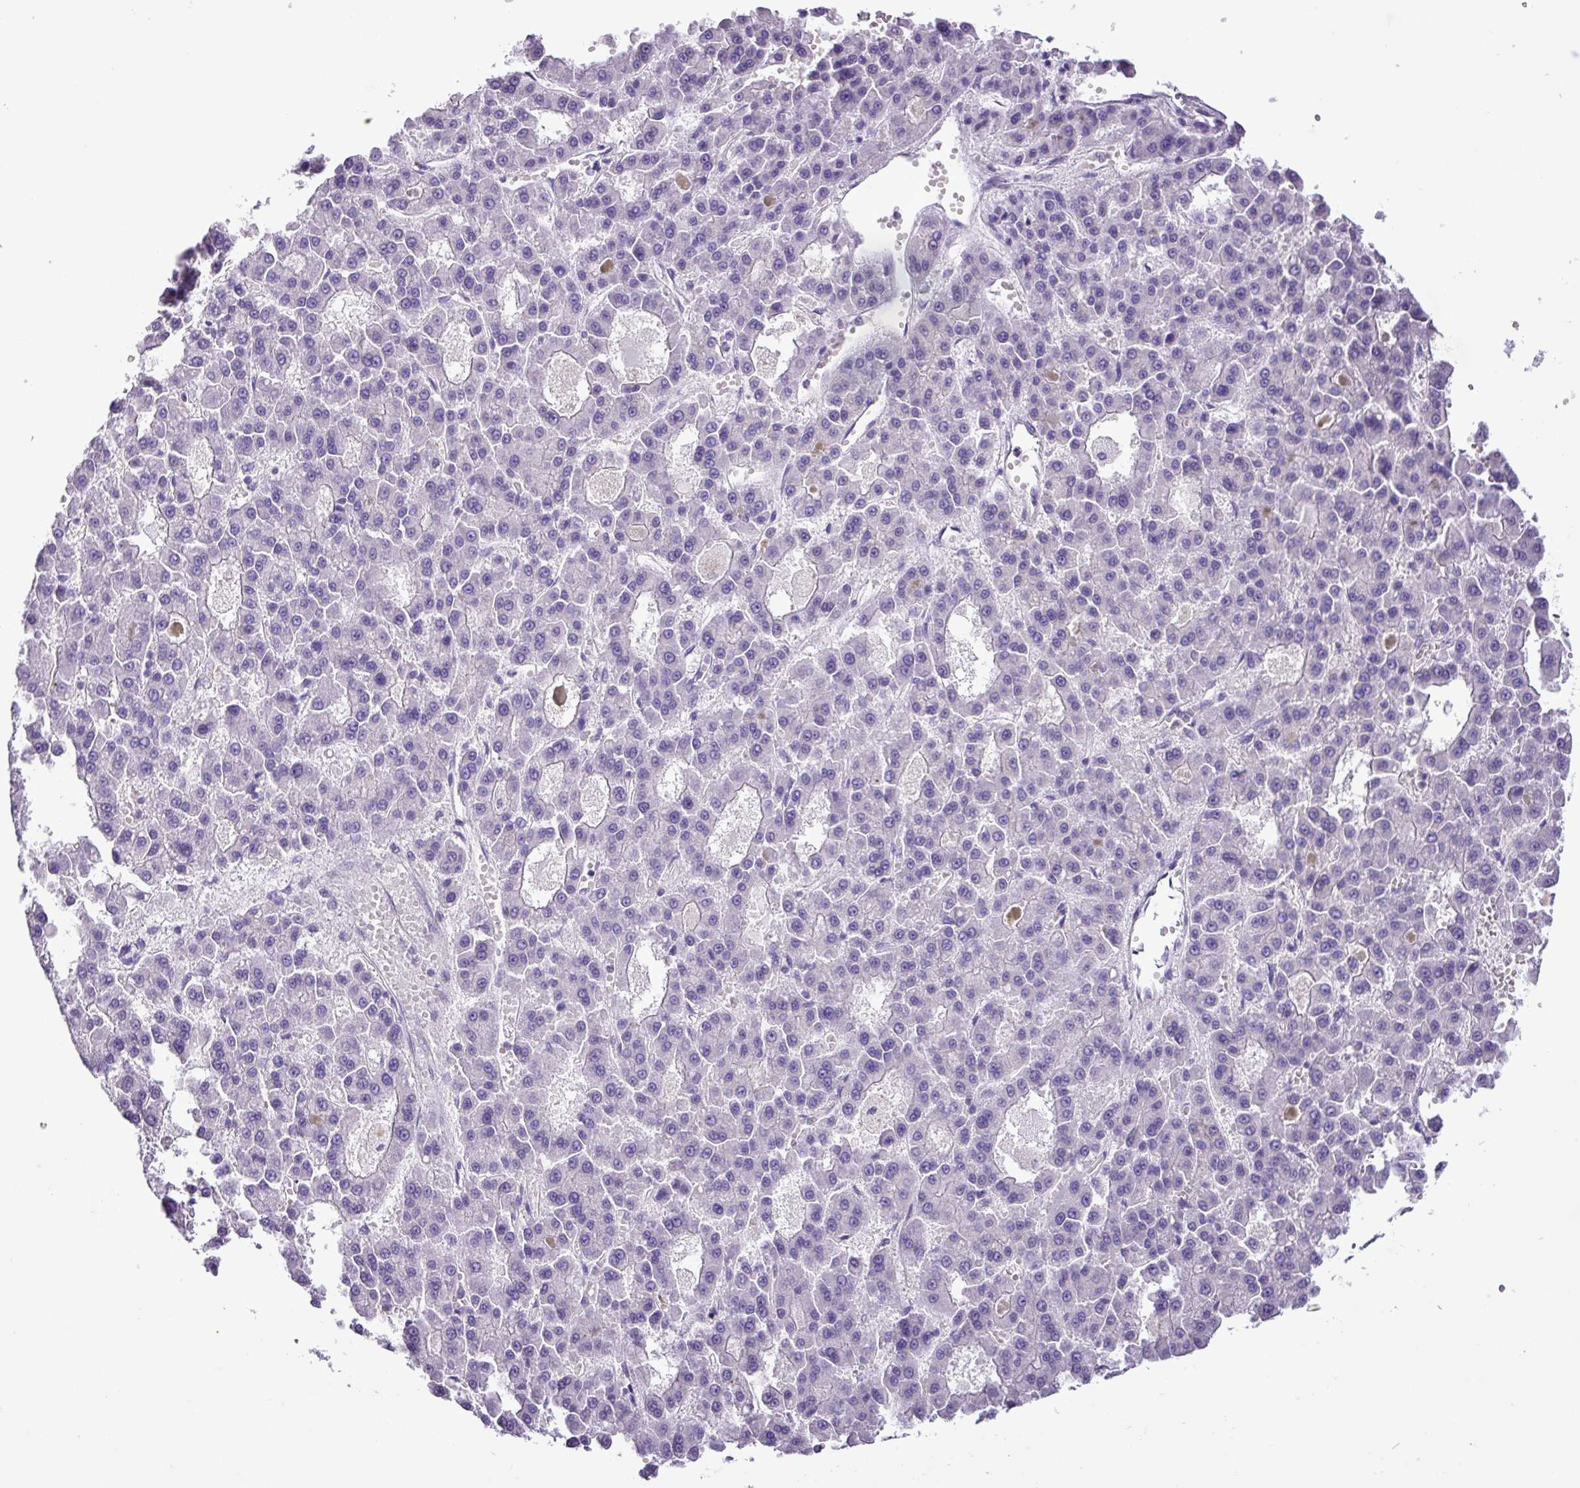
{"staining": {"intensity": "negative", "quantity": "none", "location": "none"}, "tissue": "liver cancer", "cell_type": "Tumor cells", "image_type": "cancer", "snomed": [{"axis": "morphology", "description": "Carcinoma, Hepatocellular, NOS"}, {"axis": "topography", "description": "Liver"}], "caption": "Histopathology image shows no protein positivity in tumor cells of liver cancer (hepatocellular carcinoma) tissue.", "gene": "ZNF334", "patient": {"sex": "male", "age": 70}}